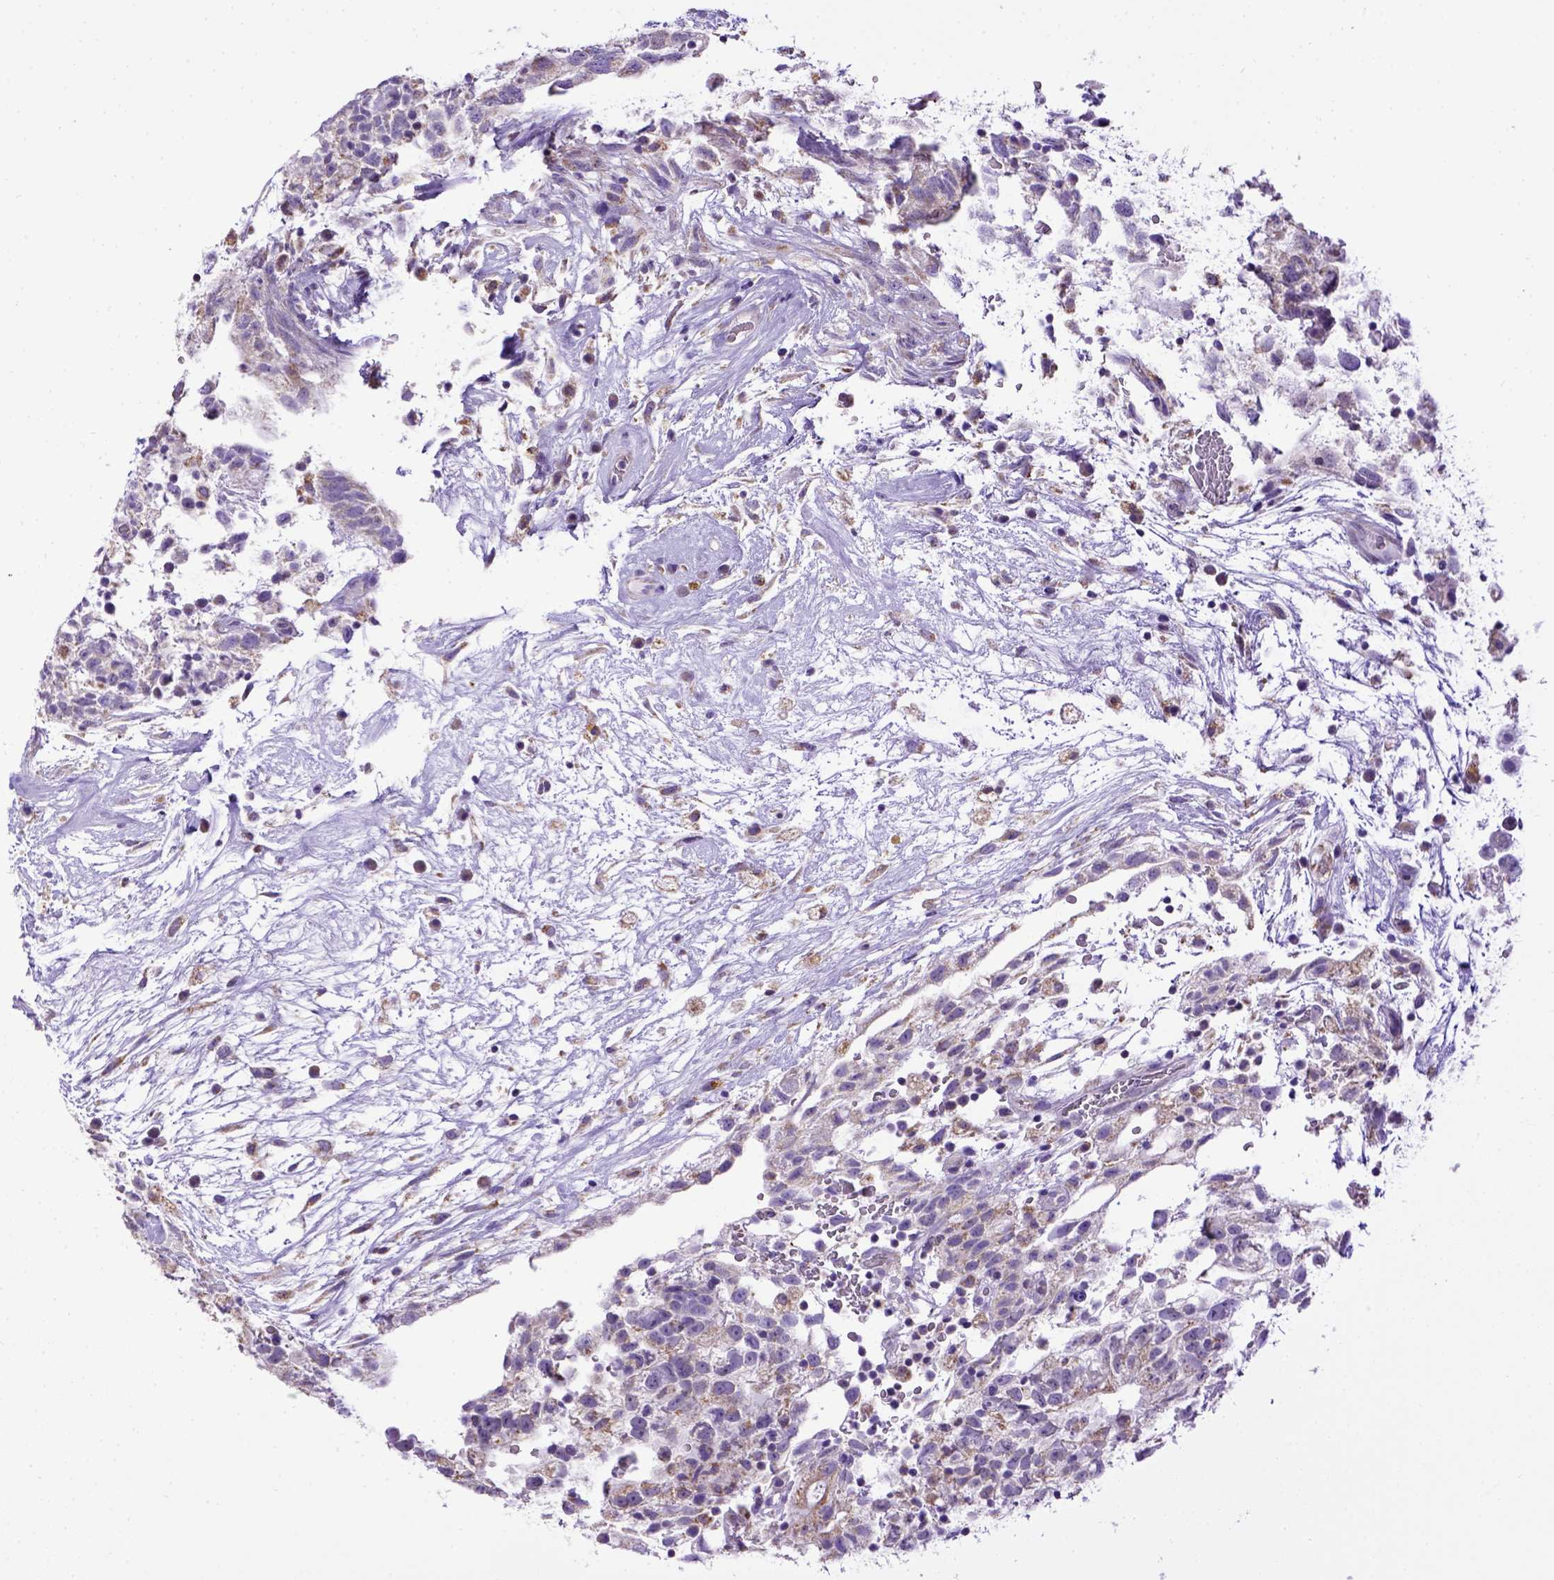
{"staining": {"intensity": "weak", "quantity": "25%-75%", "location": "cytoplasmic/membranous"}, "tissue": "testis cancer", "cell_type": "Tumor cells", "image_type": "cancer", "snomed": [{"axis": "morphology", "description": "Normal tissue, NOS"}, {"axis": "morphology", "description": "Carcinoma, Embryonal, NOS"}, {"axis": "topography", "description": "Testis"}], "caption": "DAB (3,3'-diaminobenzidine) immunohistochemical staining of human testis embryonal carcinoma displays weak cytoplasmic/membranous protein expression in about 25%-75% of tumor cells.", "gene": "SPEF1", "patient": {"sex": "male", "age": 32}}